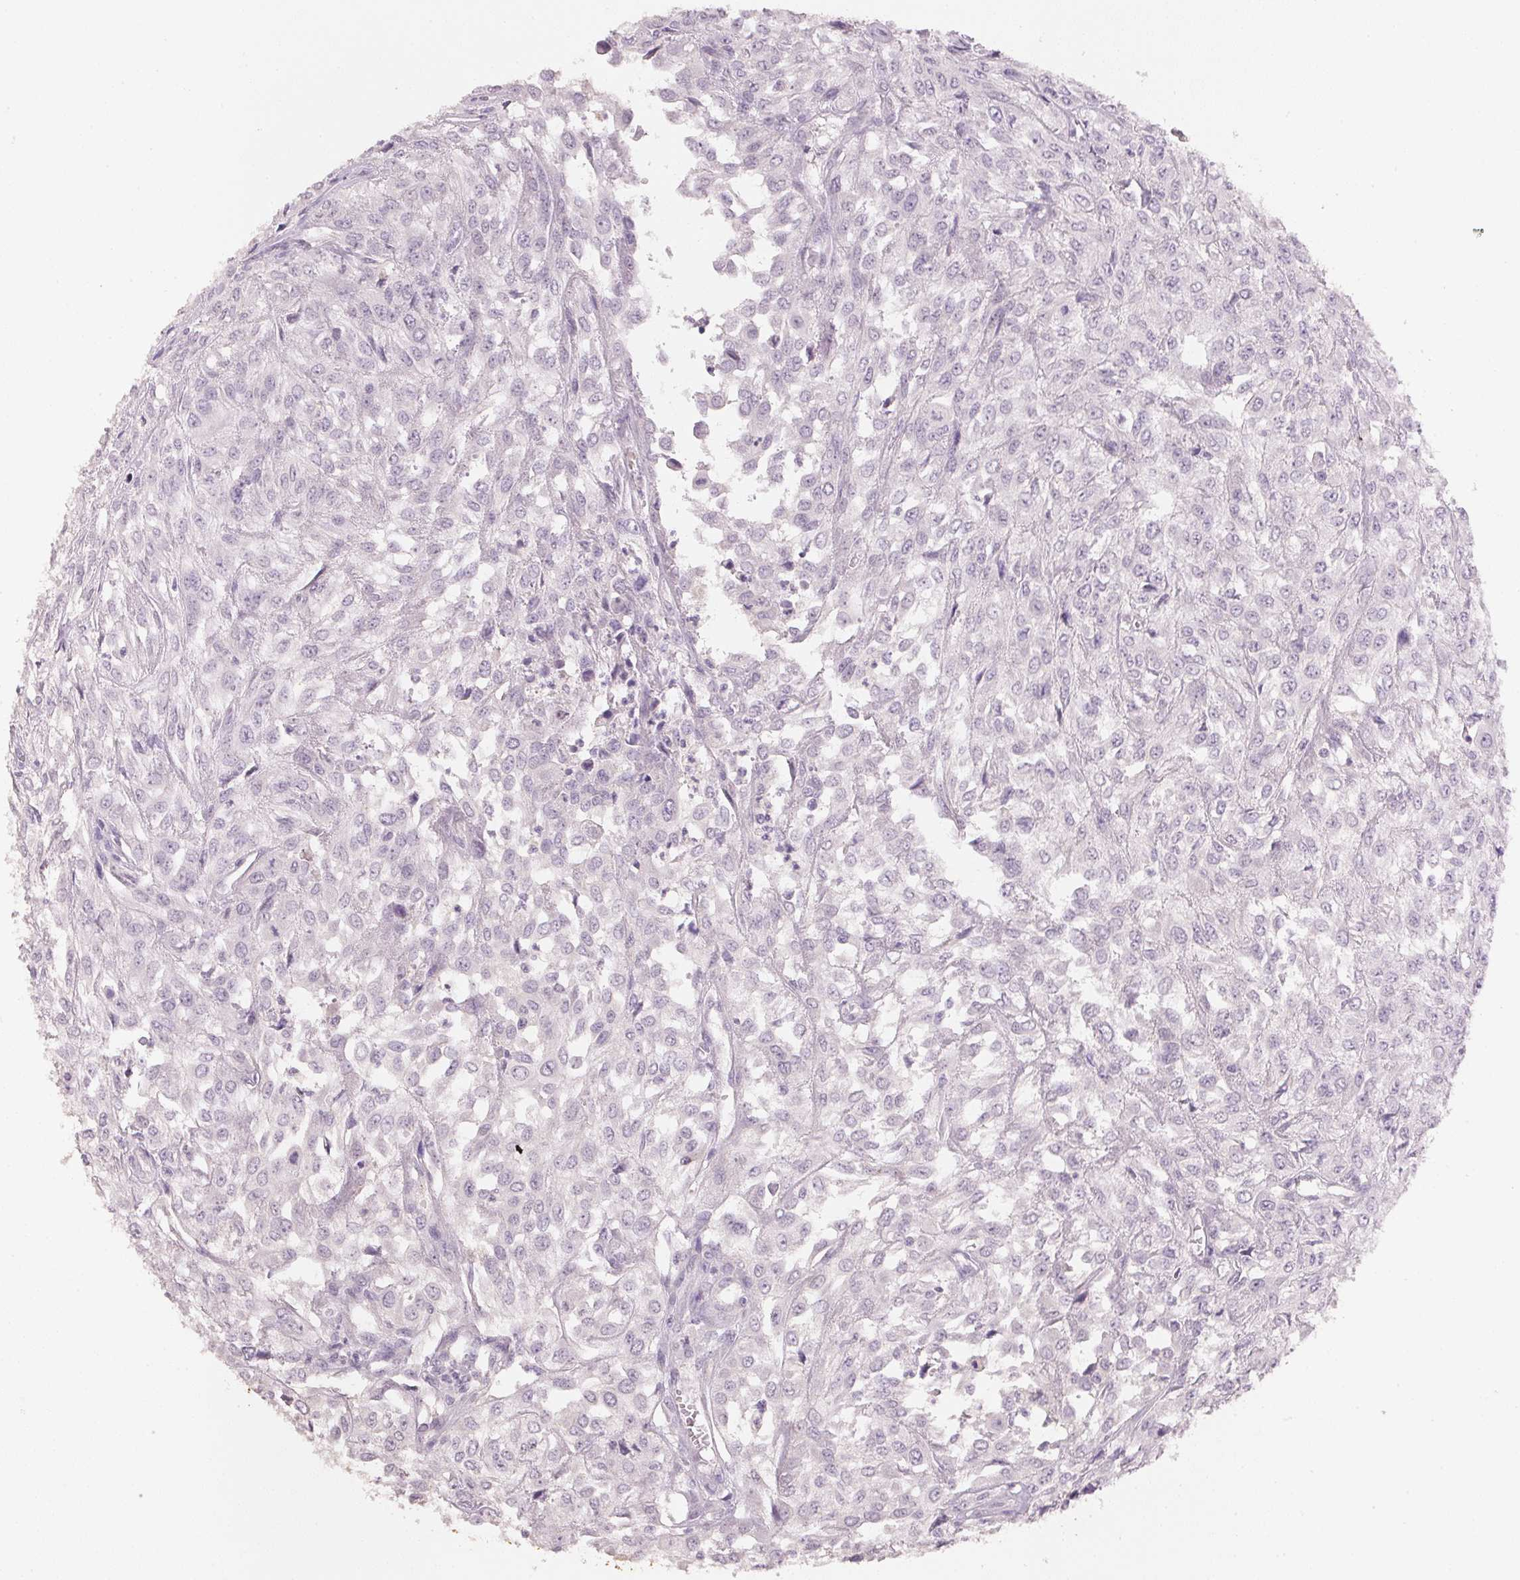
{"staining": {"intensity": "negative", "quantity": "none", "location": "none"}, "tissue": "urothelial cancer", "cell_type": "Tumor cells", "image_type": "cancer", "snomed": [{"axis": "morphology", "description": "Urothelial carcinoma, High grade"}, {"axis": "topography", "description": "Urinary bladder"}], "caption": "This is an IHC micrograph of urothelial cancer. There is no positivity in tumor cells.", "gene": "CXCL5", "patient": {"sex": "male", "age": 67}}